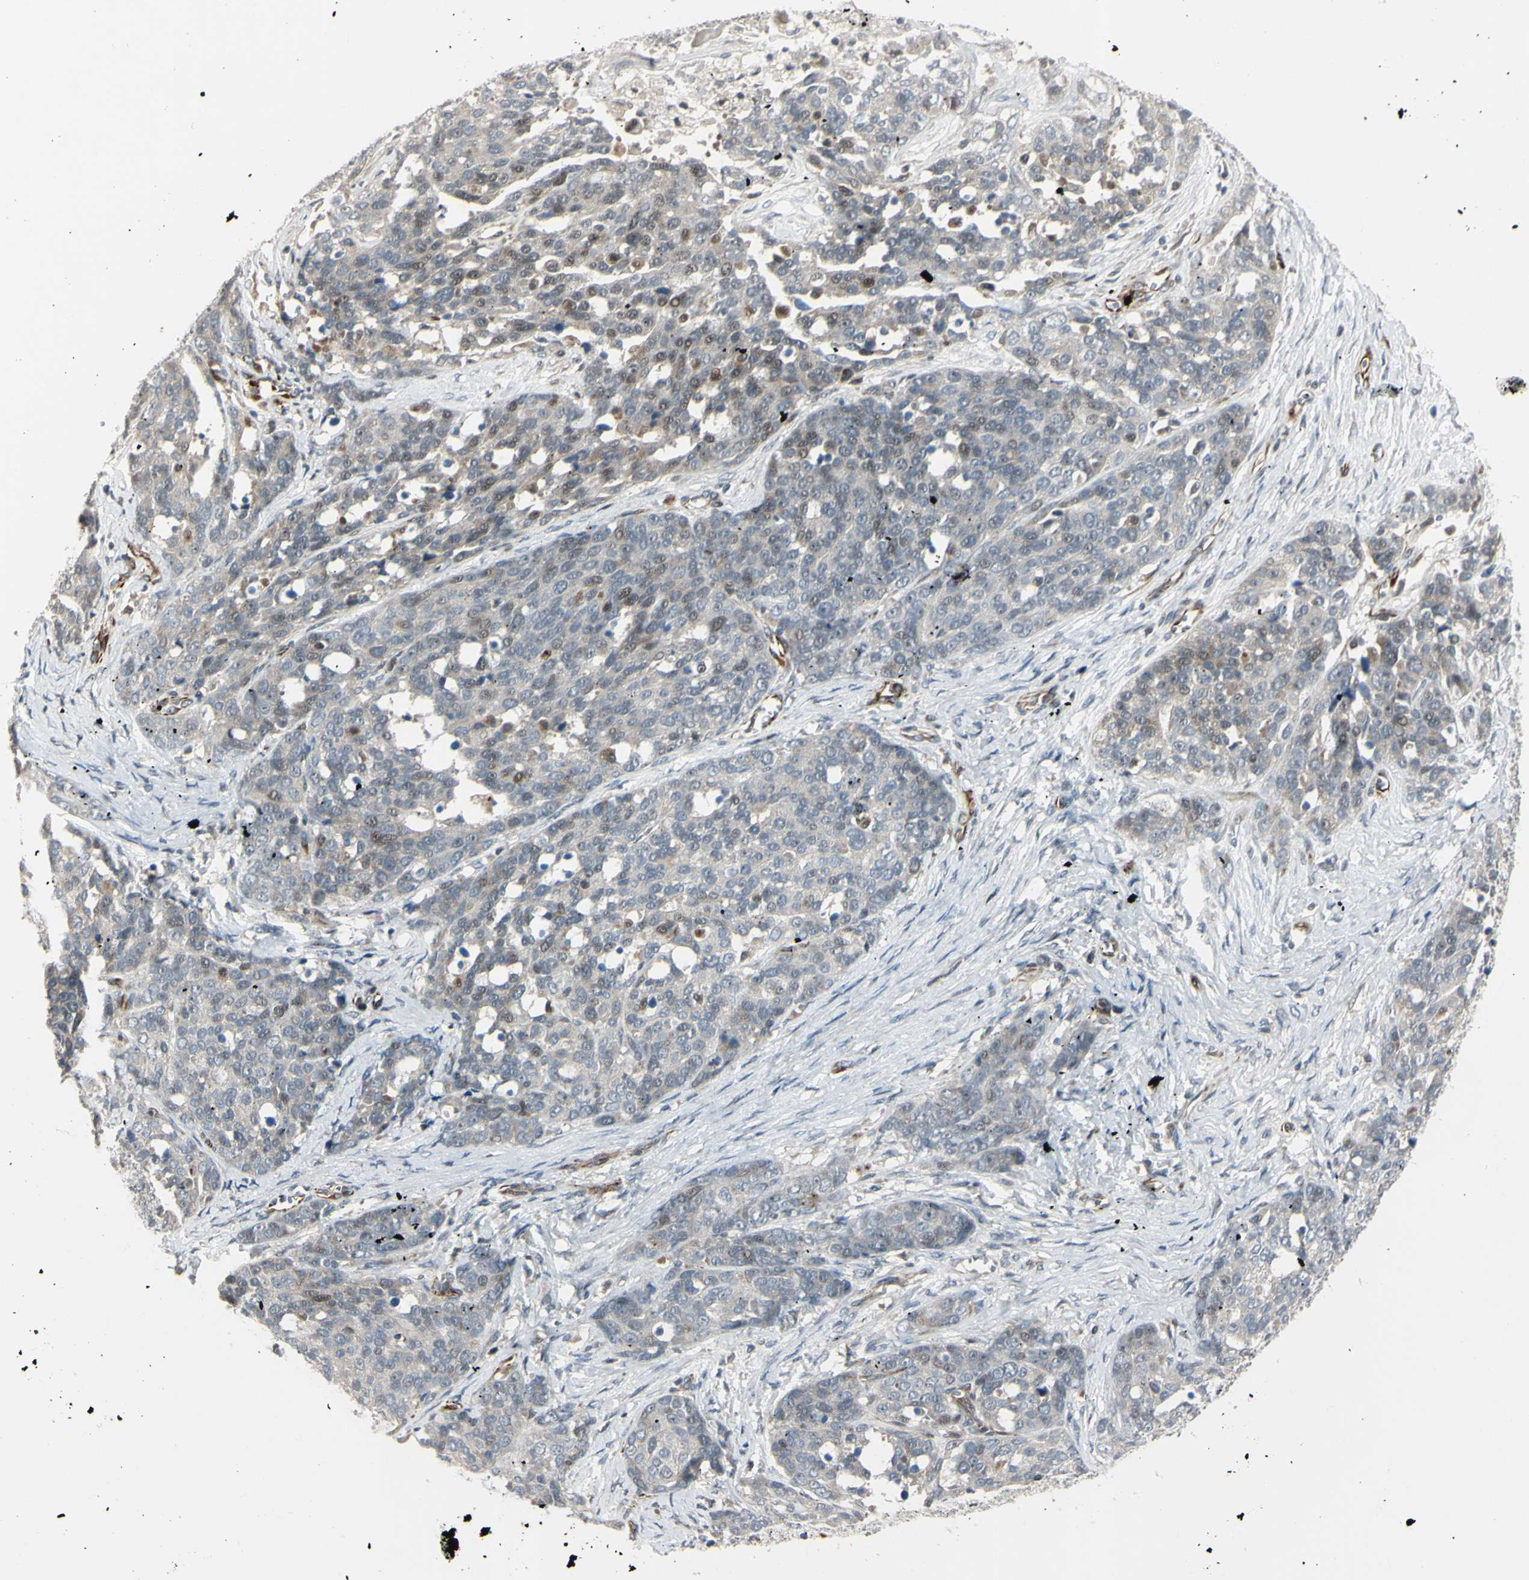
{"staining": {"intensity": "weak", "quantity": "<25%", "location": "cytoplasmic/membranous,nuclear"}, "tissue": "ovarian cancer", "cell_type": "Tumor cells", "image_type": "cancer", "snomed": [{"axis": "morphology", "description": "Cystadenocarcinoma, serous, NOS"}, {"axis": "topography", "description": "Ovary"}], "caption": "An immunohistochemistry (IHC) image of serous cystadenocarcinoma (ovarian) is shown. There is no staining in tumor cells of serous cystadenocarcinoma (ovarian).", "gene": "NDFIP1", "patient": {"sex": "female", "age": 44}}